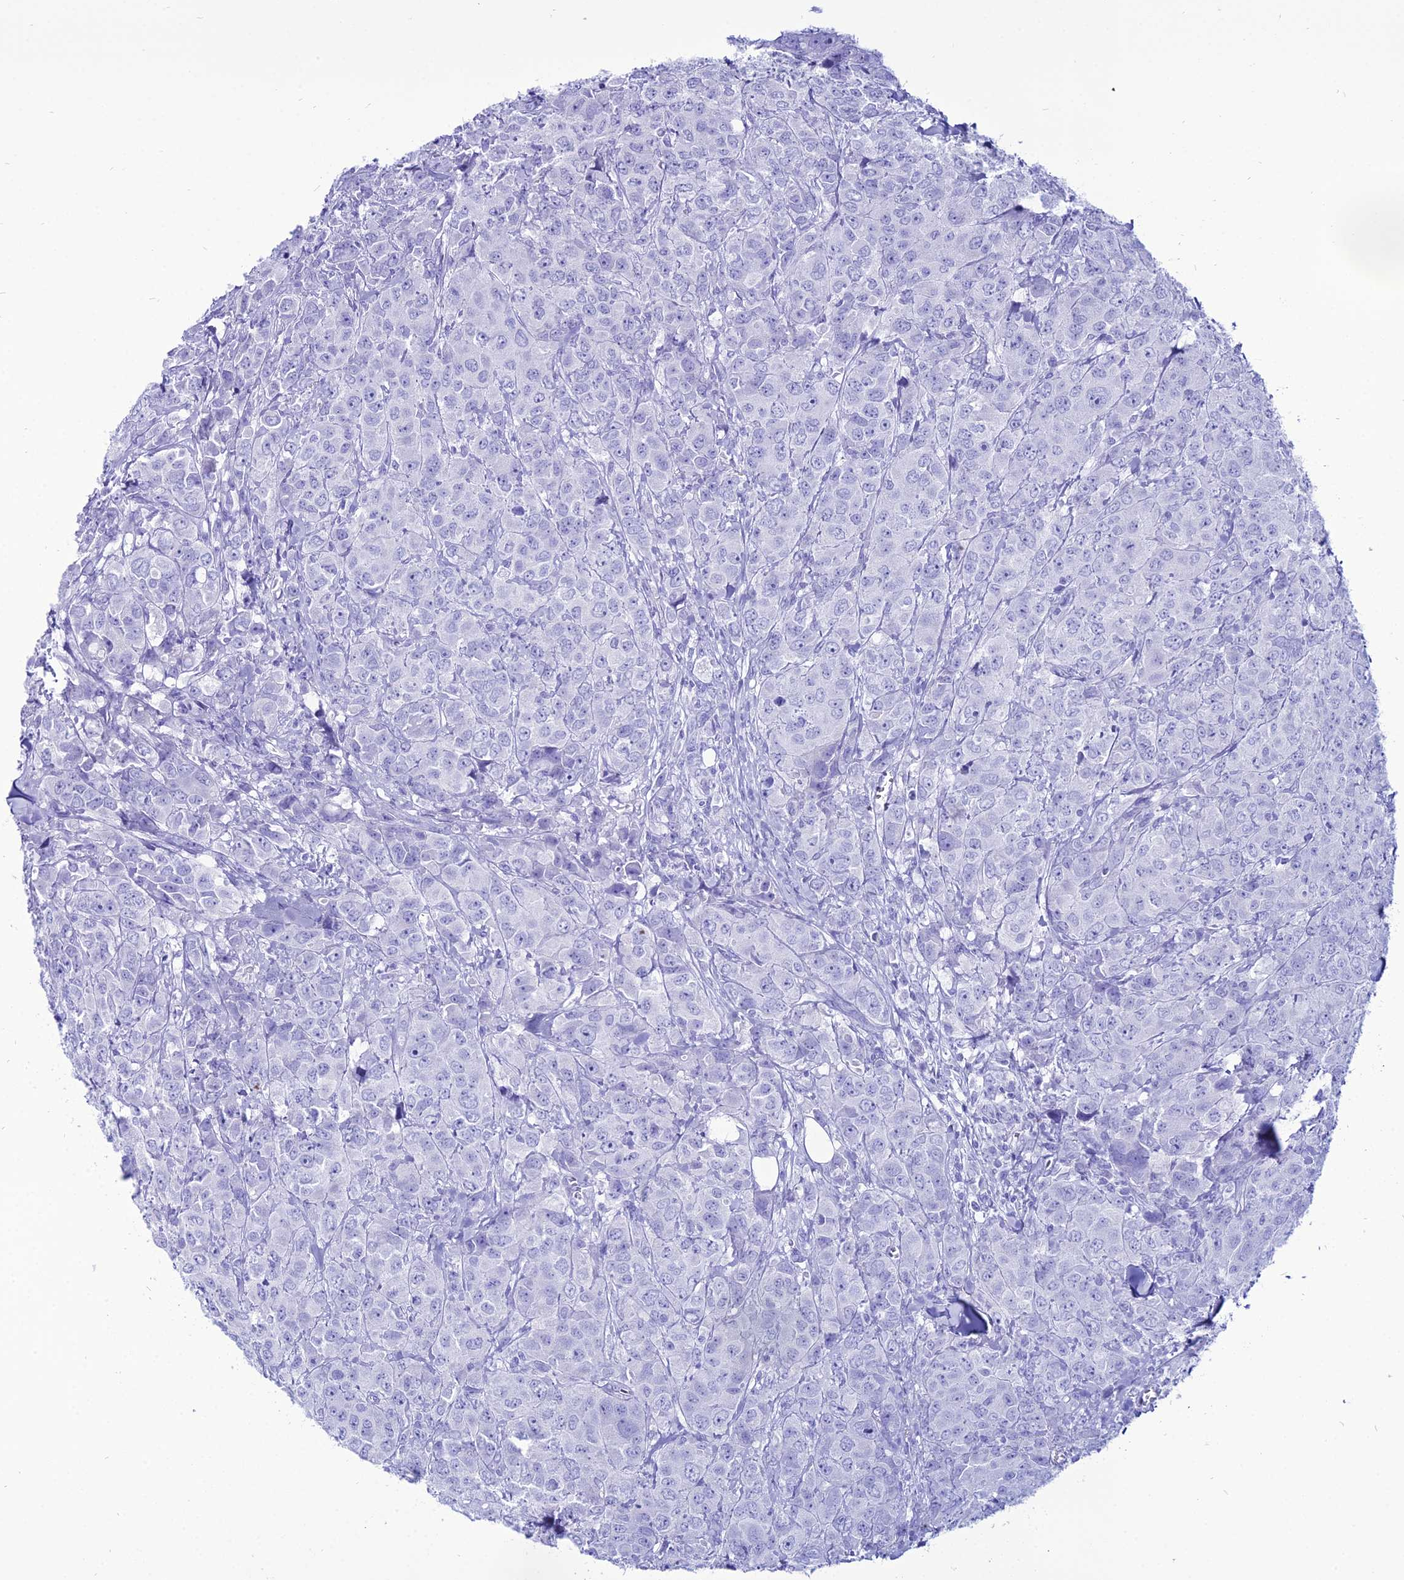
{"staining": {"intensity": "negative", "quantity": "none", "location": "none"}, "tissue": "breast cancer", "cell_type": "Tumor cells", "image_type": "cancer", "snomed": [{"axis": "morphology", "description": "Duct carcinoma"}, {"axis": "topography", "description": "Breast"}], "caption": "There is no significant positivity in tumor cells of infiltrating ductal carcinoma (breast).", "gene": "PNMA5", "patient": {"sex": "female", "age": 43}}